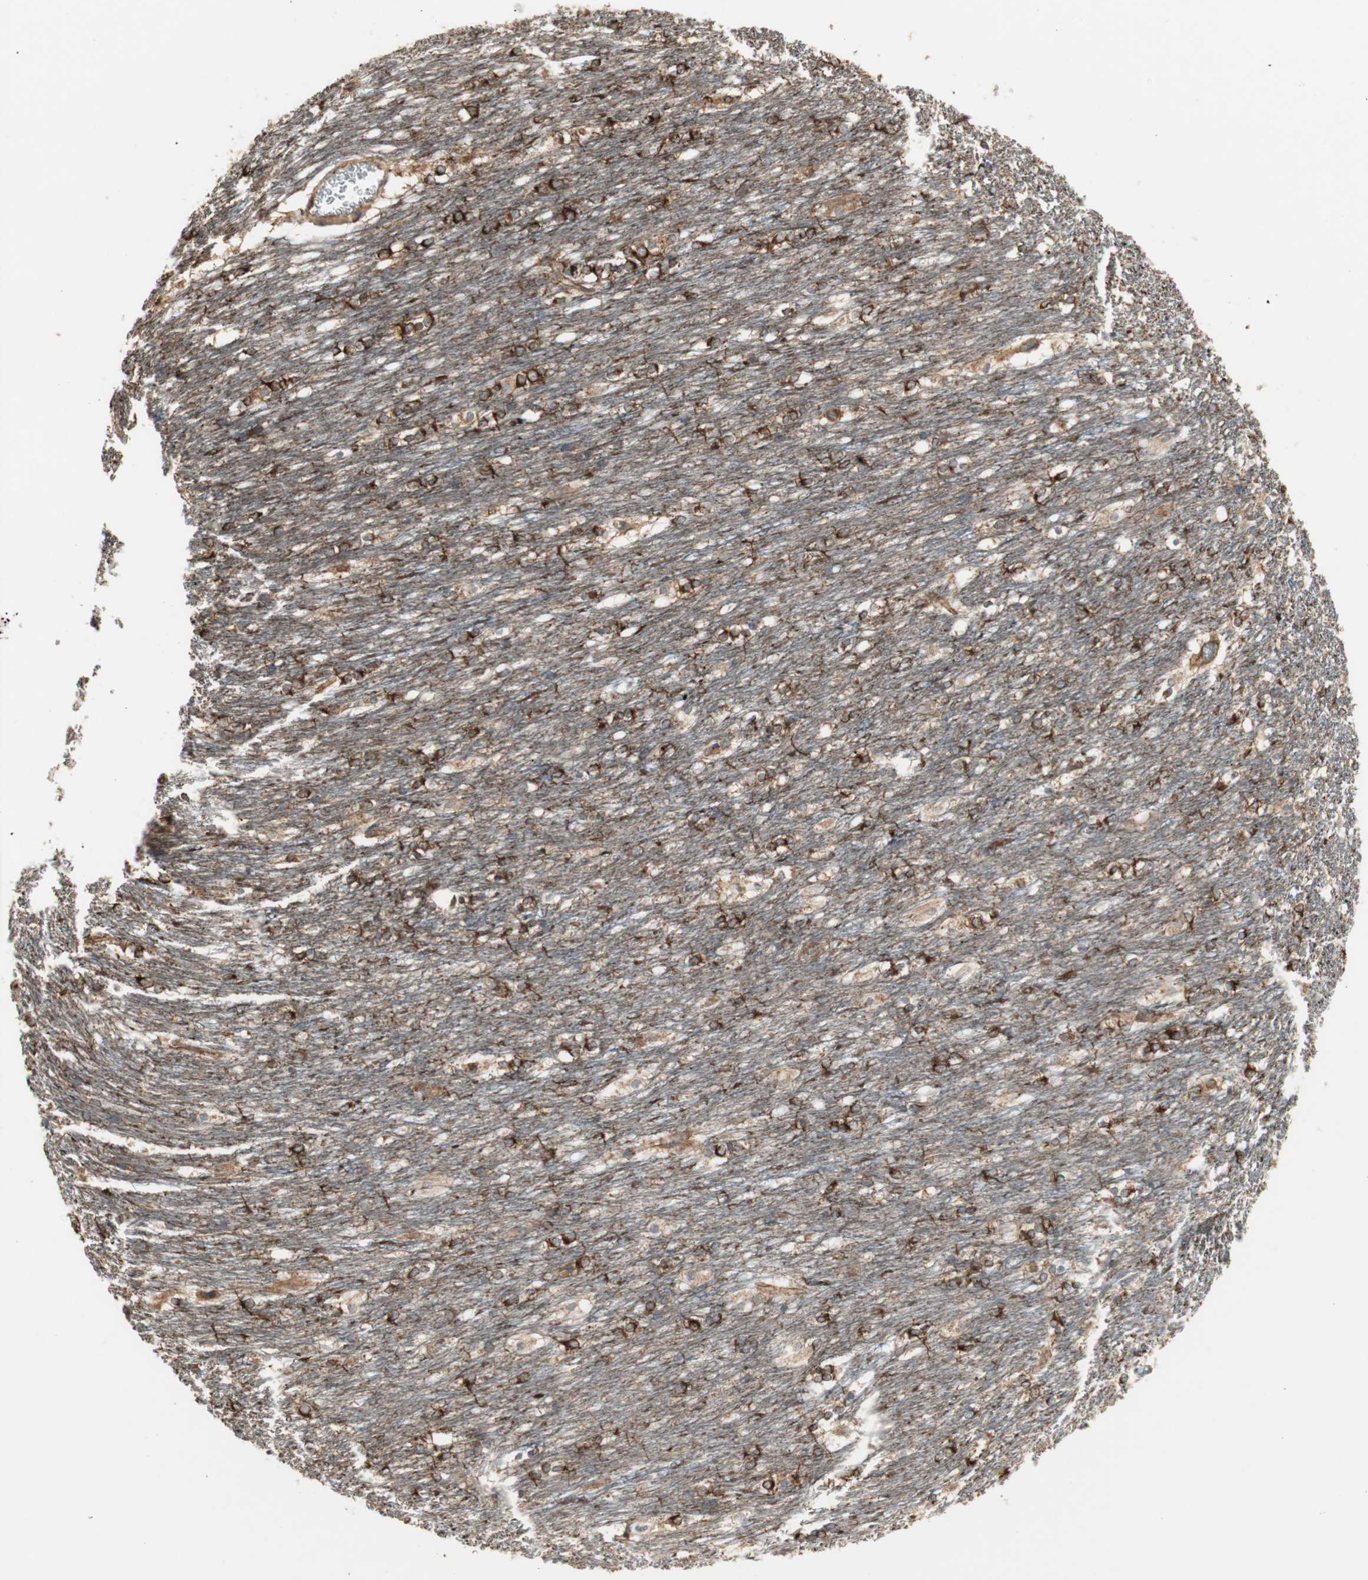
{"staining": {"intensity": "strong", "quantity": ">75%", "location": "cytoplasmic/membranous"}, "tissue": "caudate", "cell_type": "Glial cells", "image_type": "normal", "snomed": [{"axis": "morphology", "description": "Normal tissue, NOS"}, {"axis": "topography", "description": "Lateral ventricle wall"}], "caption": "High-power microscopy captured an immunohistochemistry micrograph of unremarkable caudate, revealing strong cytoplasmic/membranous expression in approximately >75% of glial cells.", "gene": "H6PD", "patient": {"sex": "female", "age": 19}}